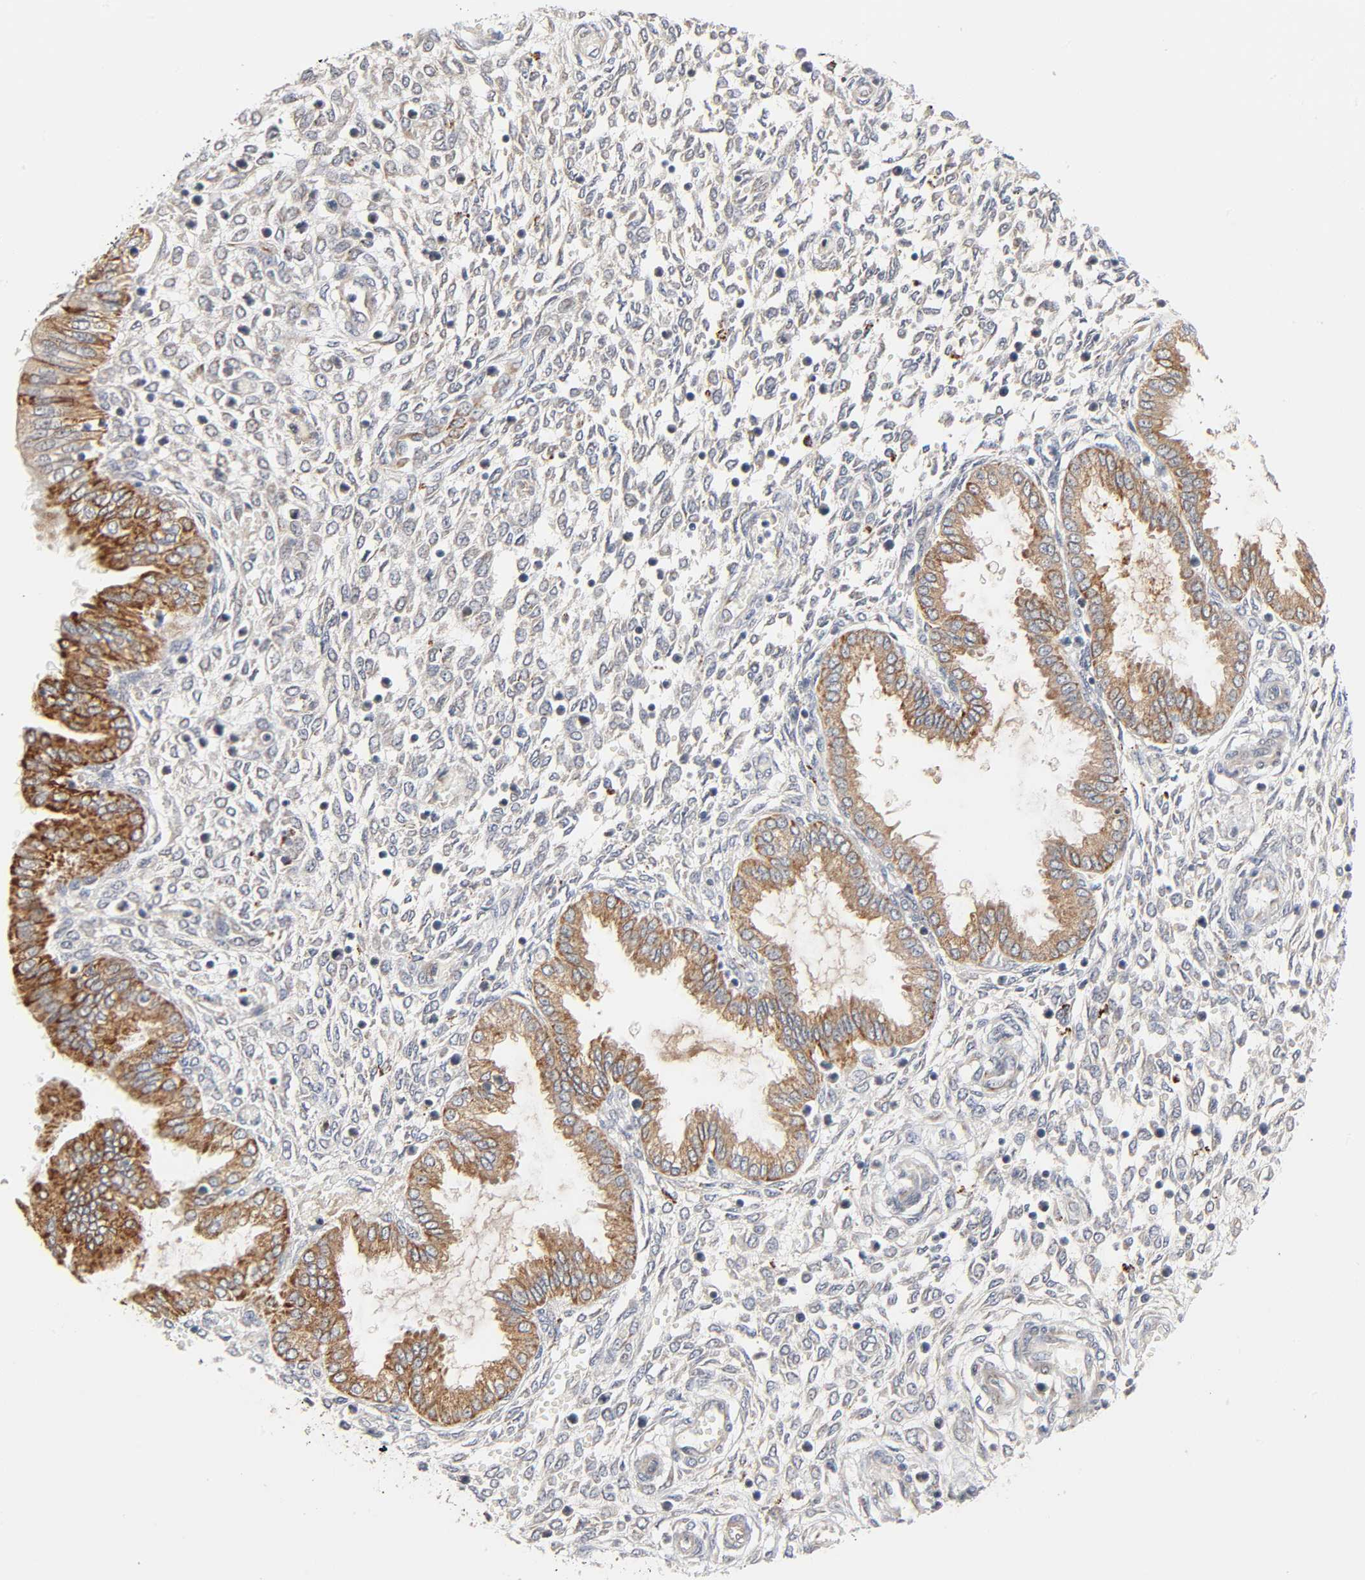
{"staining": {"intensity": "moderate", "quantity": ">75%", "location": "cytoplasmic/membranous"}, "tissue": "endometrium", "cell_type": "Cells in endometrial stroma", "image_type": "normal", "snomed": [{"axis": "morphology", "description": "Normal tissue, NOS"}, {"axis": "topography", "description": "Endometrium"}], "caption": "A brown stain labels moderate cytoplasmic/membranous positivity of a protein in cells in endometrial stroma of benign endometrium.", "gene": "REEP5", "patient": {"sex": "female", "age": 33}}